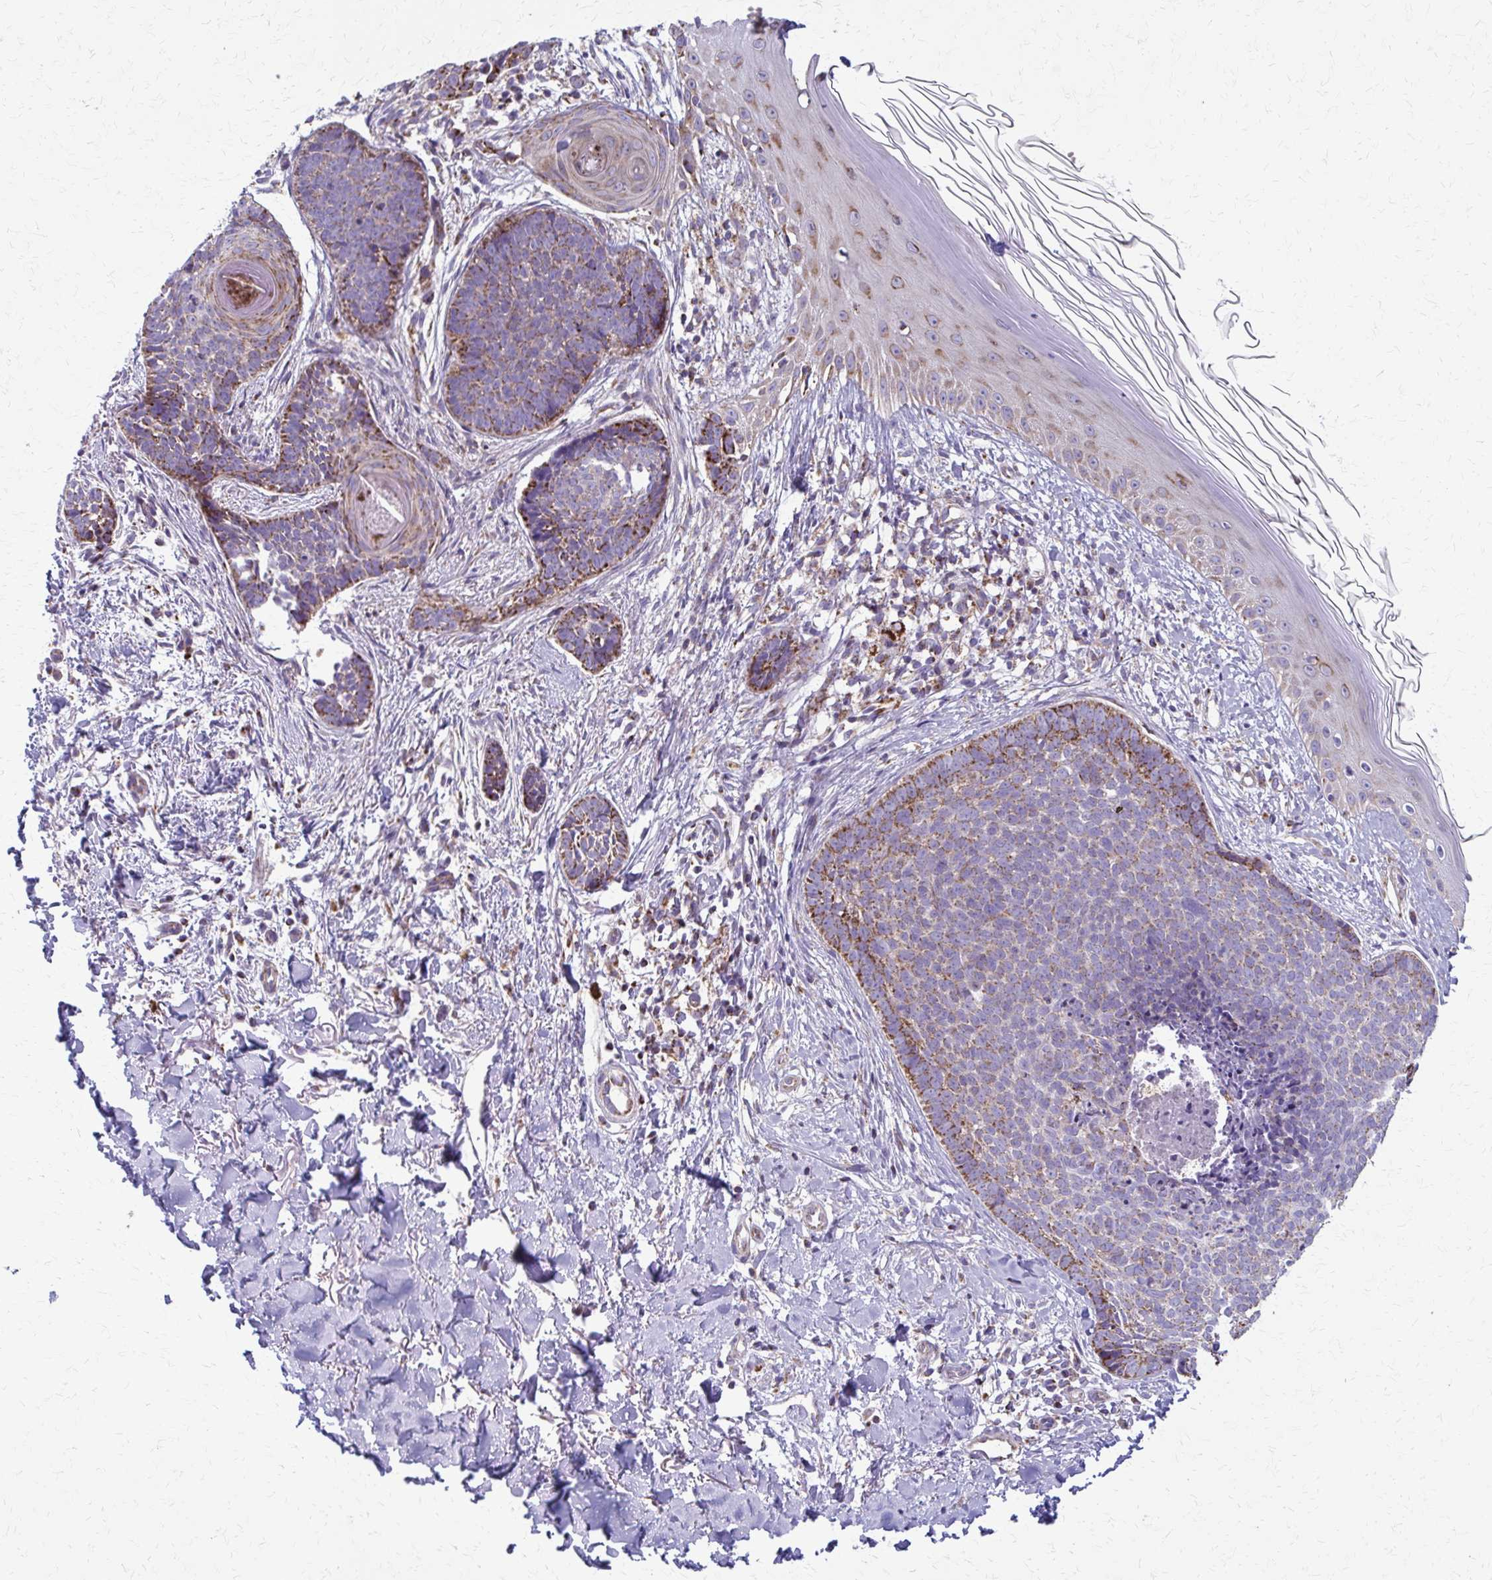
{"staining": {"intensity": "moderate", "quantity": ">75%", "location": "cytoplasmic/membranous"}, "tissue": "skin cancer", "cell_type": "Tumor cells", "image_type": "cancer", "snomed": [{"axis": "morphology", "description": "Basal cell carcinoma"}, {"axis": "topography", "description": "Skin"}, {"axis": "topography", "description": "Skin of back"}], "caption": "Protein expression analysis of human skin cancer (basal cell carcinoma) reveals moderate cytoplasmic/membranous staining in about >75% of tumor cells.", "gene": "TVP23A", "patient": {"sex": "male", "age": 81}}